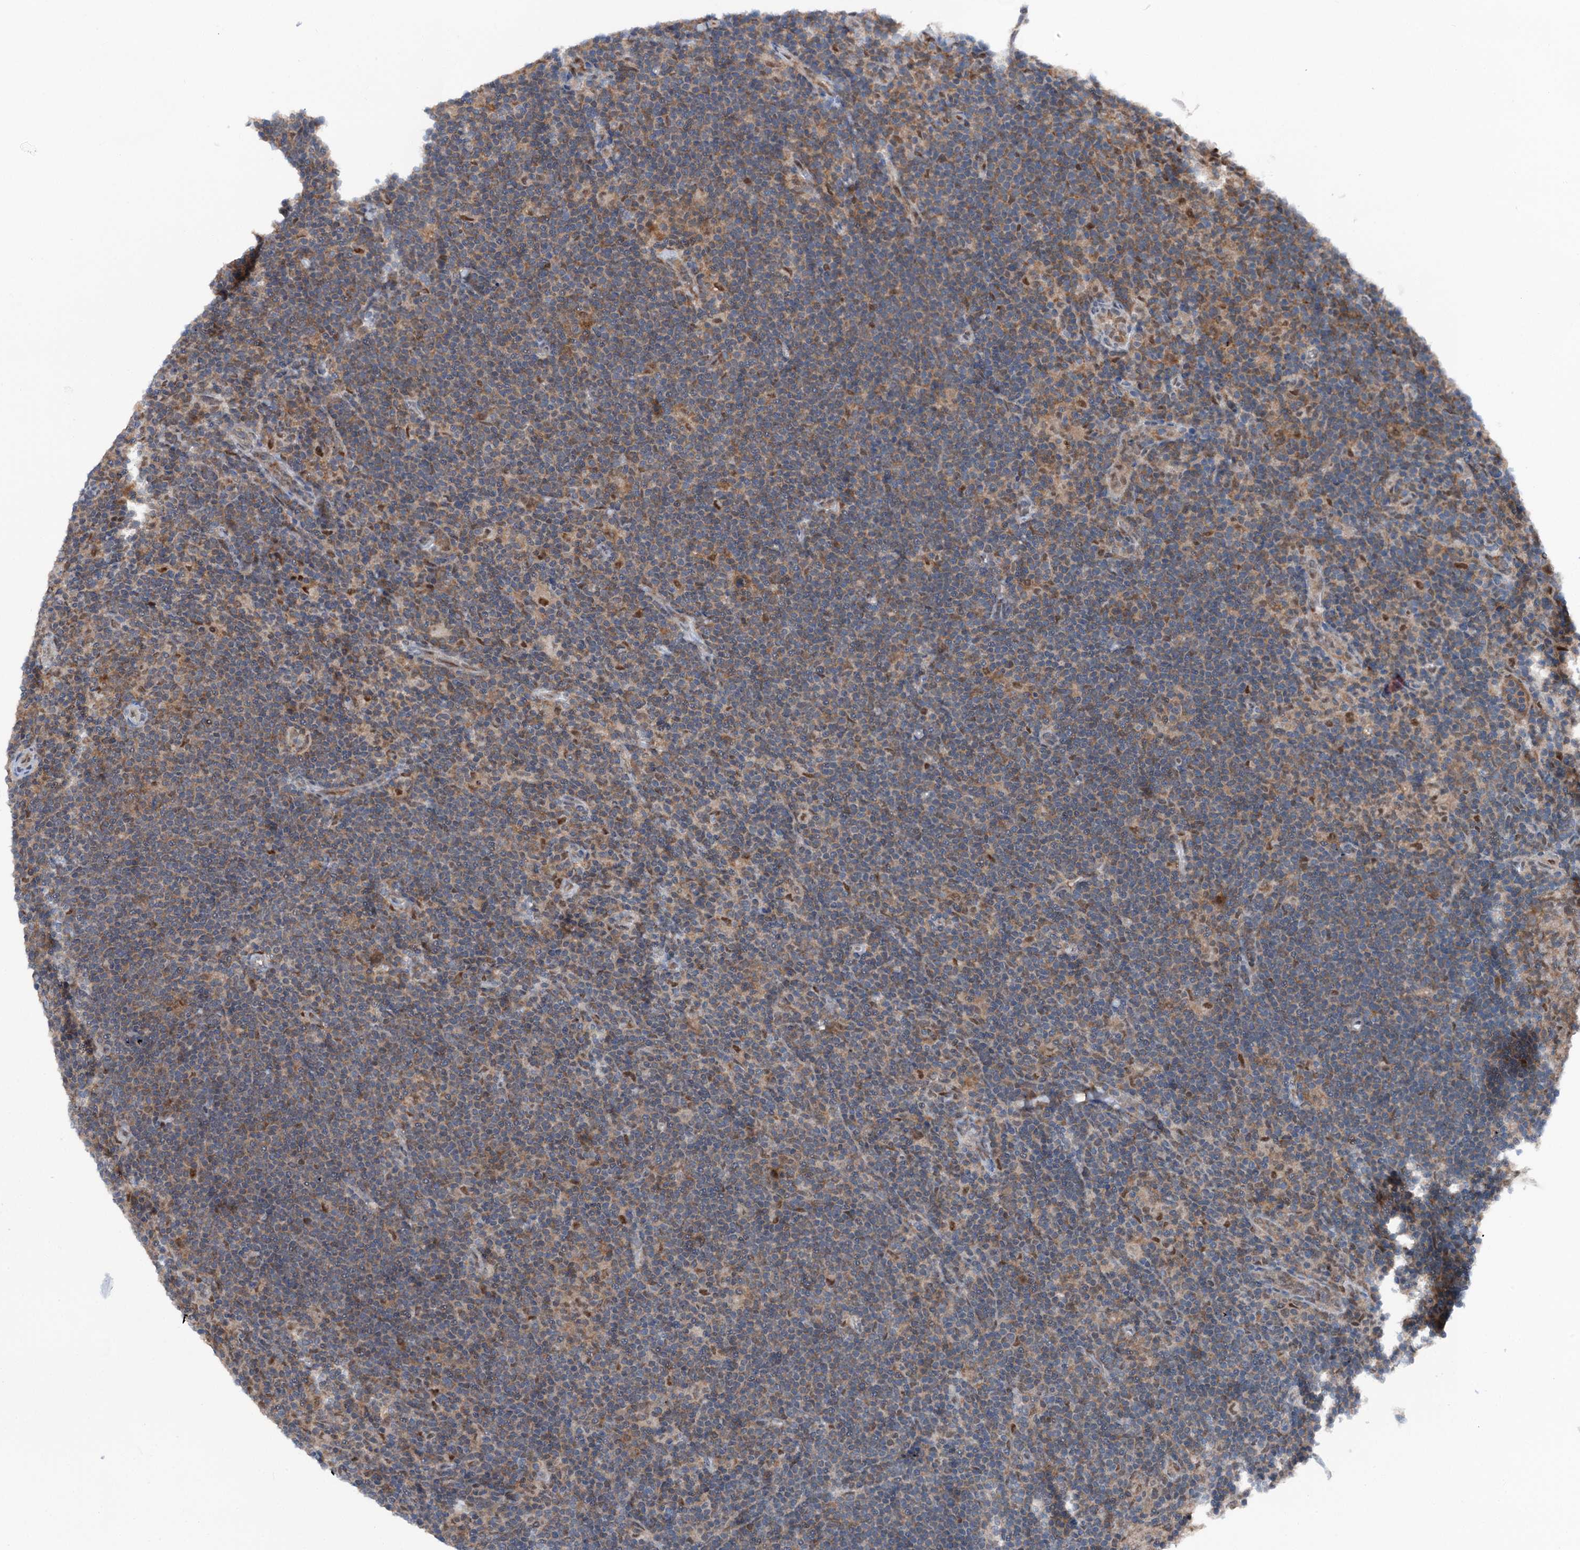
{"staining": {"intensity": "moderate", "quantity": "25%-75%", "location": "cytoplasmic/membranous,nuclear"}, "tissue": "lymphoma", "cell_type": "Tumor cells", "image_type": "cancer", "snomed": [{"axis": "morphology", "description": "Hodgkin's disease, NOS"}, {"axis": "topography", "description": "Lymph node"}], "caption": "This micrograph displays Hodgkin's disease stained with immunohistochemistry to label a protein in brown. The cytoplasmic/membranous and nuclear of tumor cells show moderate positivity for the protein. Nuclei are counter-stained blue.", "gene": "PSMD13", "patient": {"sex": "female", "age": 57}}